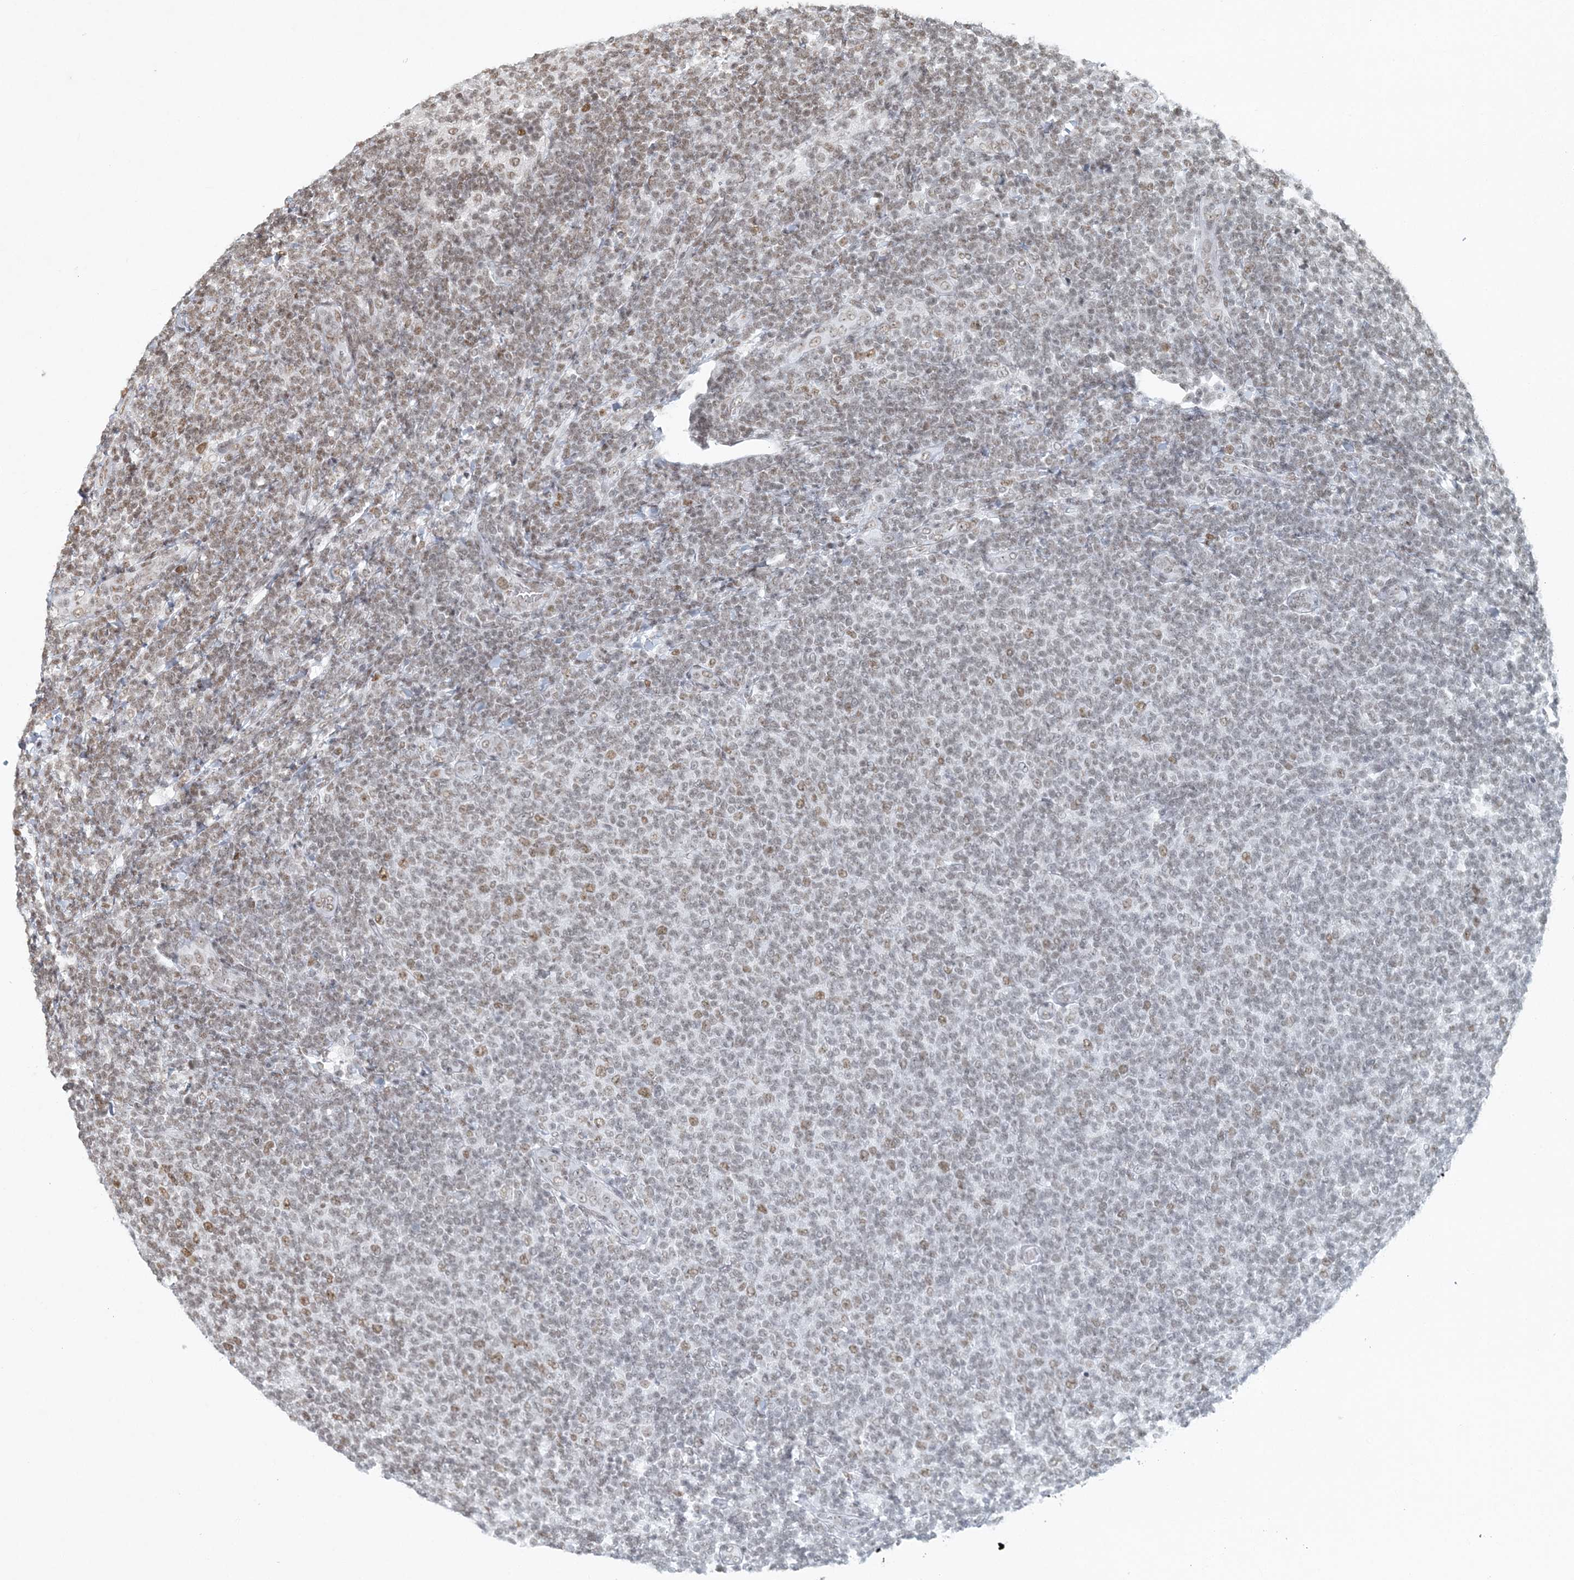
{"staining": {"intensity": "weak", "quantity": "25%-75%", "location": "nuclear"}, "tissue": "lymphoma", "cell_type": "Tumor cells", "image_type": "cancer", "snomed": [{"axis": "morphology", "description": "Malignant lymphoma, non-Hodgkin's type, Low grade"}, {"axis": "topography", "description": "Lymph node"}], "caption": "High-magnification brightfield microscopy of malignant lymphoma, non-Hodgkin's type (low-grade) stained with DAB (brown) and counterstained with hematoxylin (blue). tumor cells exhibit weak nuclear staining is appreciated in about25%-75% of cells.", "gene": "BAZ1B", "patient": {"sex": "male", "age": 66}}